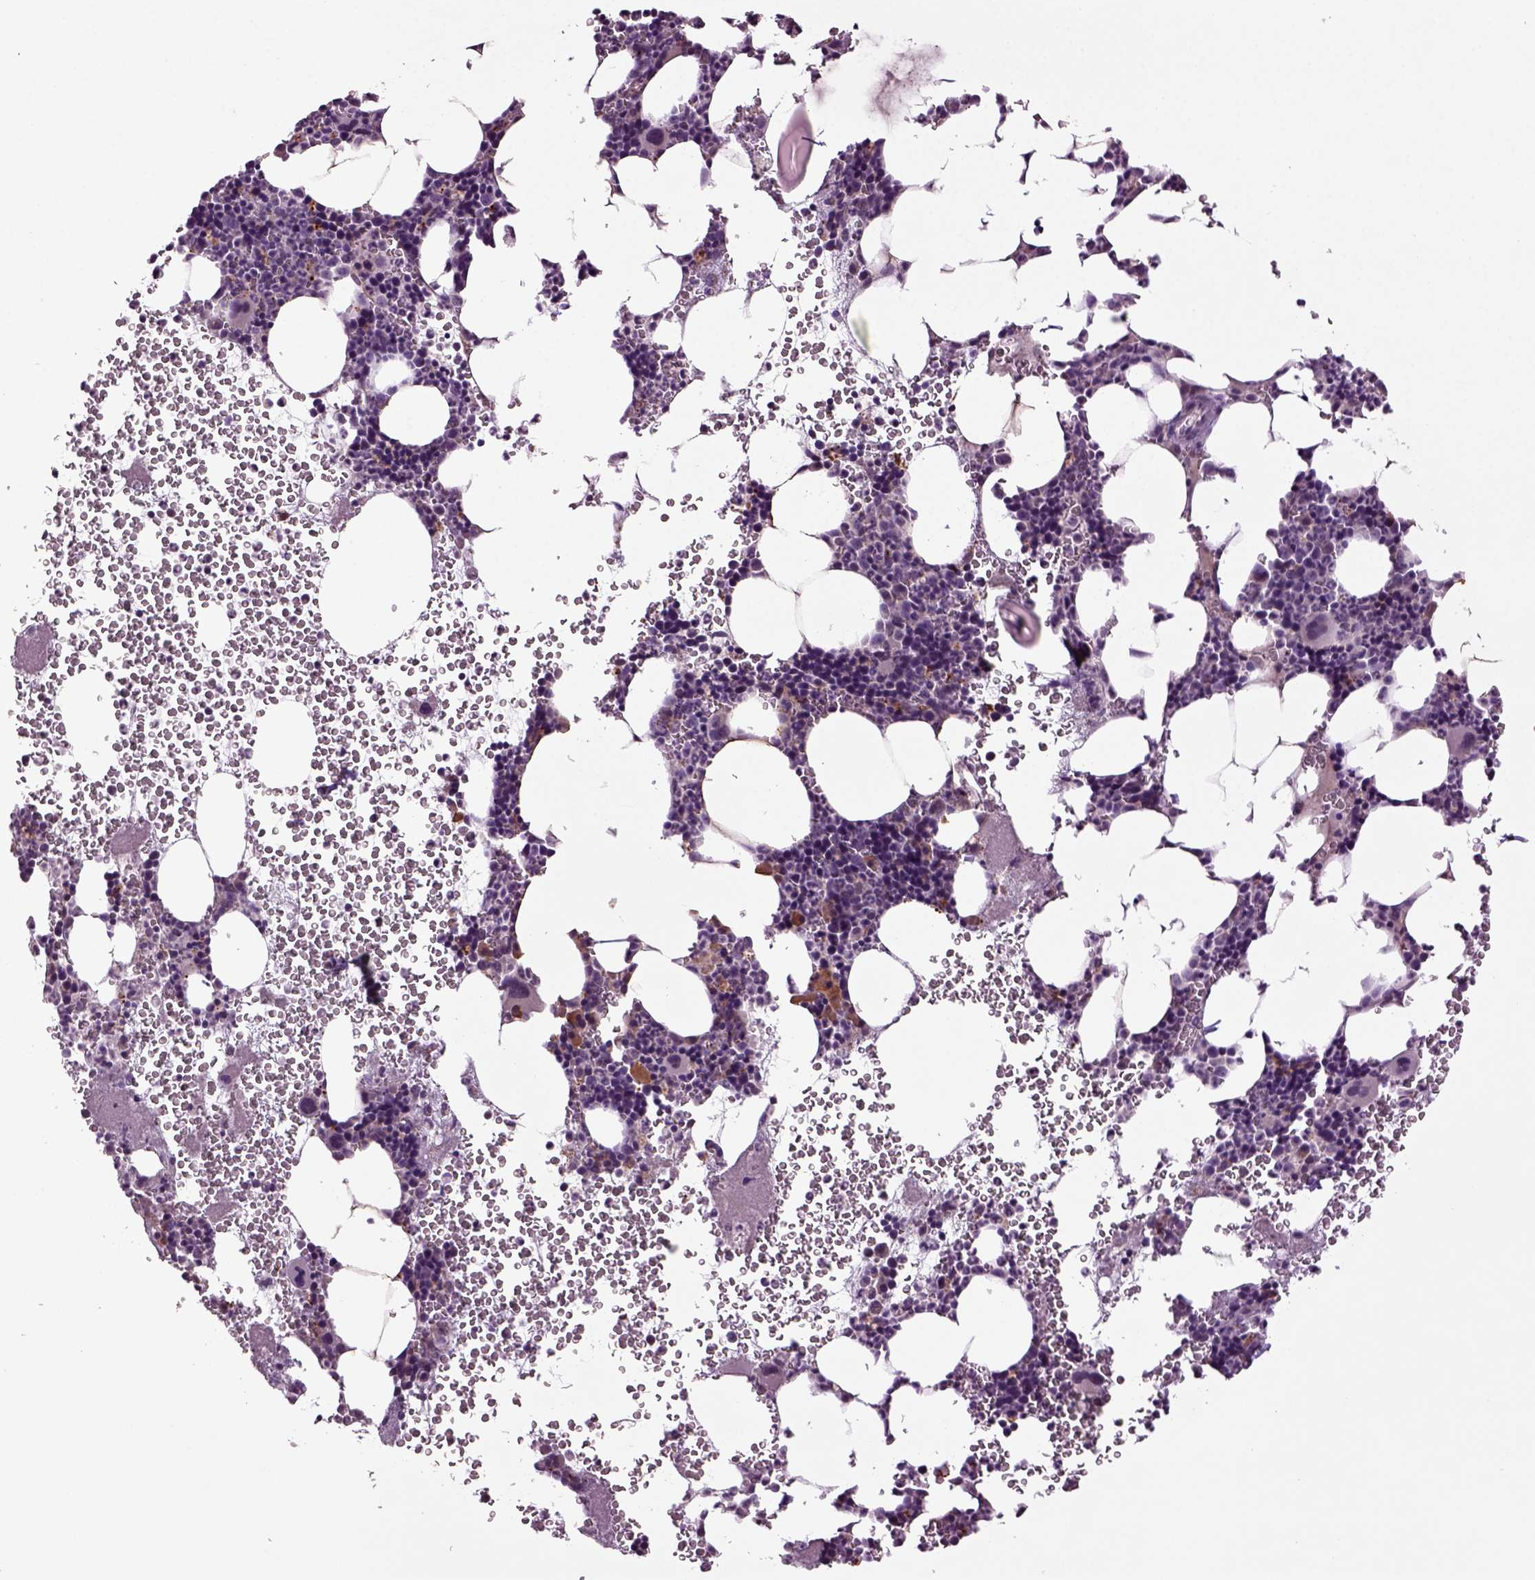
{"staining": {"intensity": "moderate", "quantity": "<25%", "location": "cytoplasmic/membranous"}, "tissue": "bone marrow", "cell_type": "Hematopoietic cells", "image_type": "normal", "snomed": [{"axis": "morphology", "description": "Normal tissue, NOS"}, {"axis": "topography", "description": "Bone marrow"}], "caption": "A low amount of moderate cytoplasmic/membranous positivity is appreciated in about <25% of hematopoietic cells in benign bone marrow.", "gene": "SLC17A6", "patient": {"sex": "male", "age": 44}}